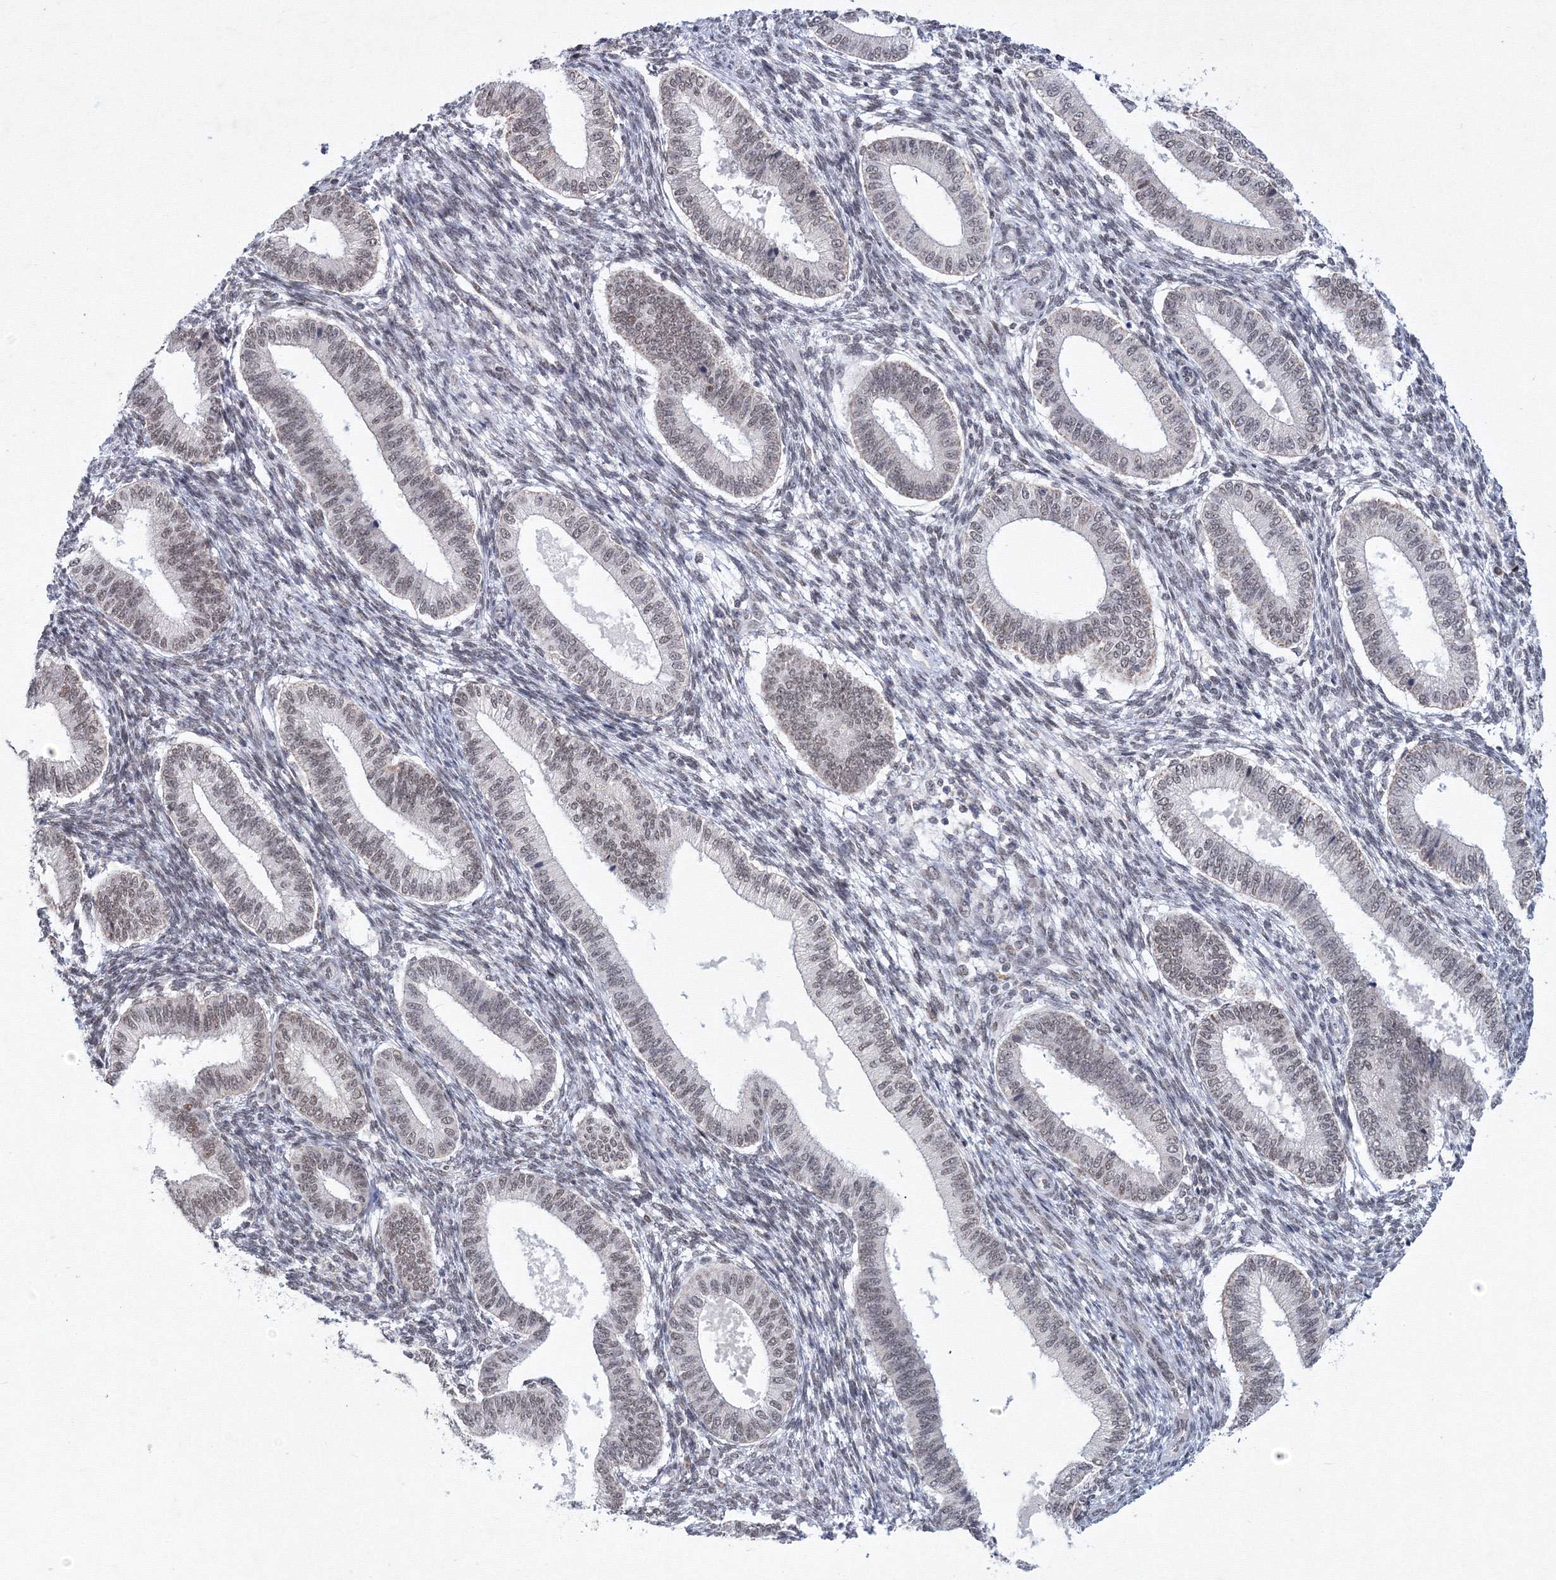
{"staining": {"intensity": "negative", "quantity": "none", "location": "none"}, "tissue": "endometrium", "cell_type": "Cells in endometrial stroma", "image_type": "normal", "snomed": [{"axis": "morphology", "description": "Normal tissue, NOS"}, {"axis": "topography", "description": "Endometrium"}], "caption": "High magnification brightfield microscopy of unremarkable endometrium stained with DAB (3,3'-diaminobenzidine) (brown) and counterstained with hematoxylin (blue): cells in endometrial stroma show no significant staining.", "gene": "SF3B6", "patient": {"sex": "female", "age": 39}}